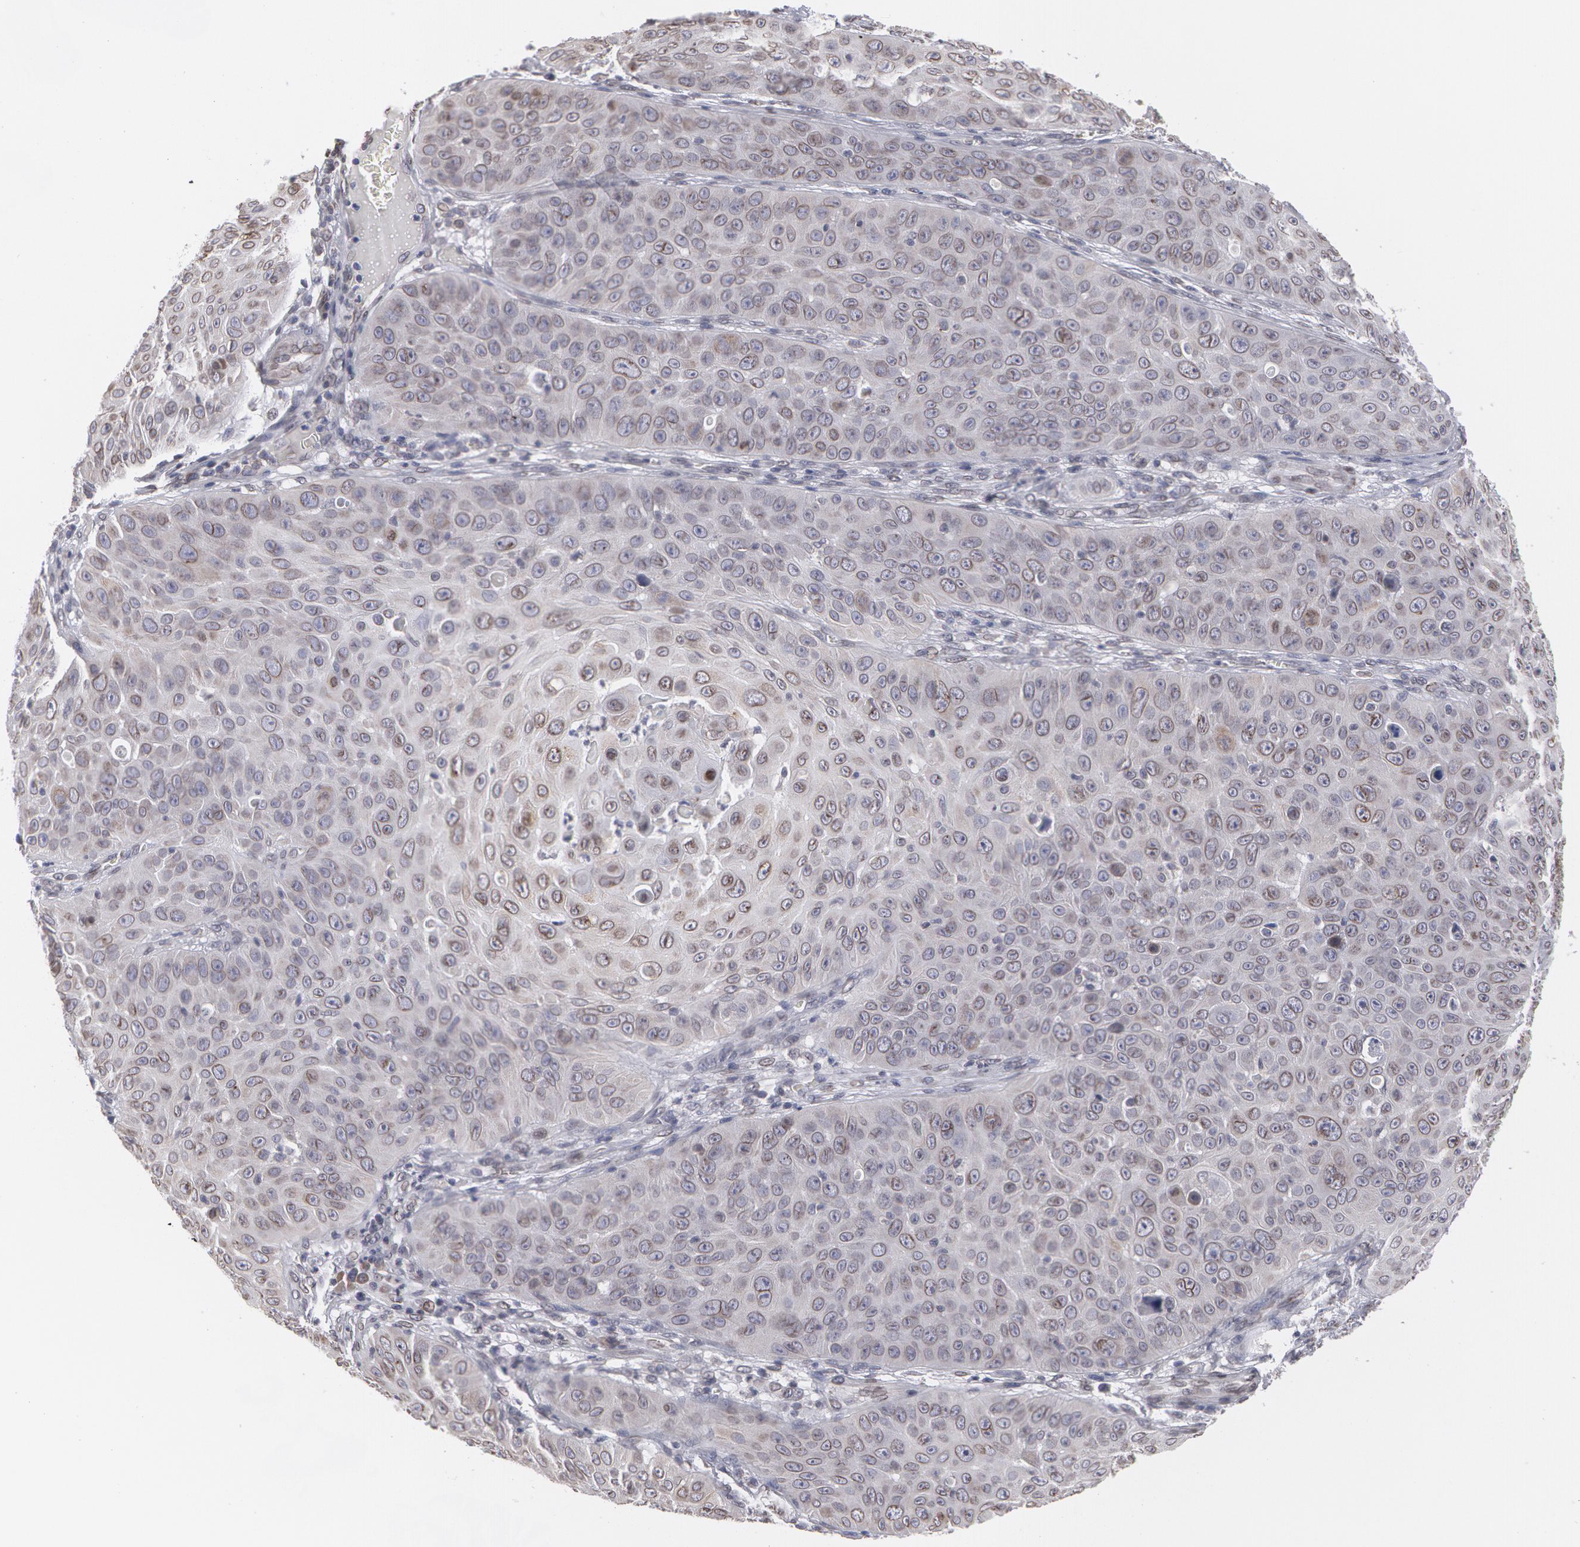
{"staining": {"intensity": "weak", "quantity": "<25%", "location": "nuclear"}, "tissue": "skin cancer", "cell_type": "Tumor cells", "image_type": "cancer", "snomed": [{"axis": "morphology", "description": "Squamous cell carcinoma, NOS"}, {"axis": "topography", "description": "Skin"}], "caption": "A micrograph of skin cancer stained for a protein exhibits no brown staining in tumor cells.", "gene": "EMD", "patient": {"sex": "male", "age": 82}}